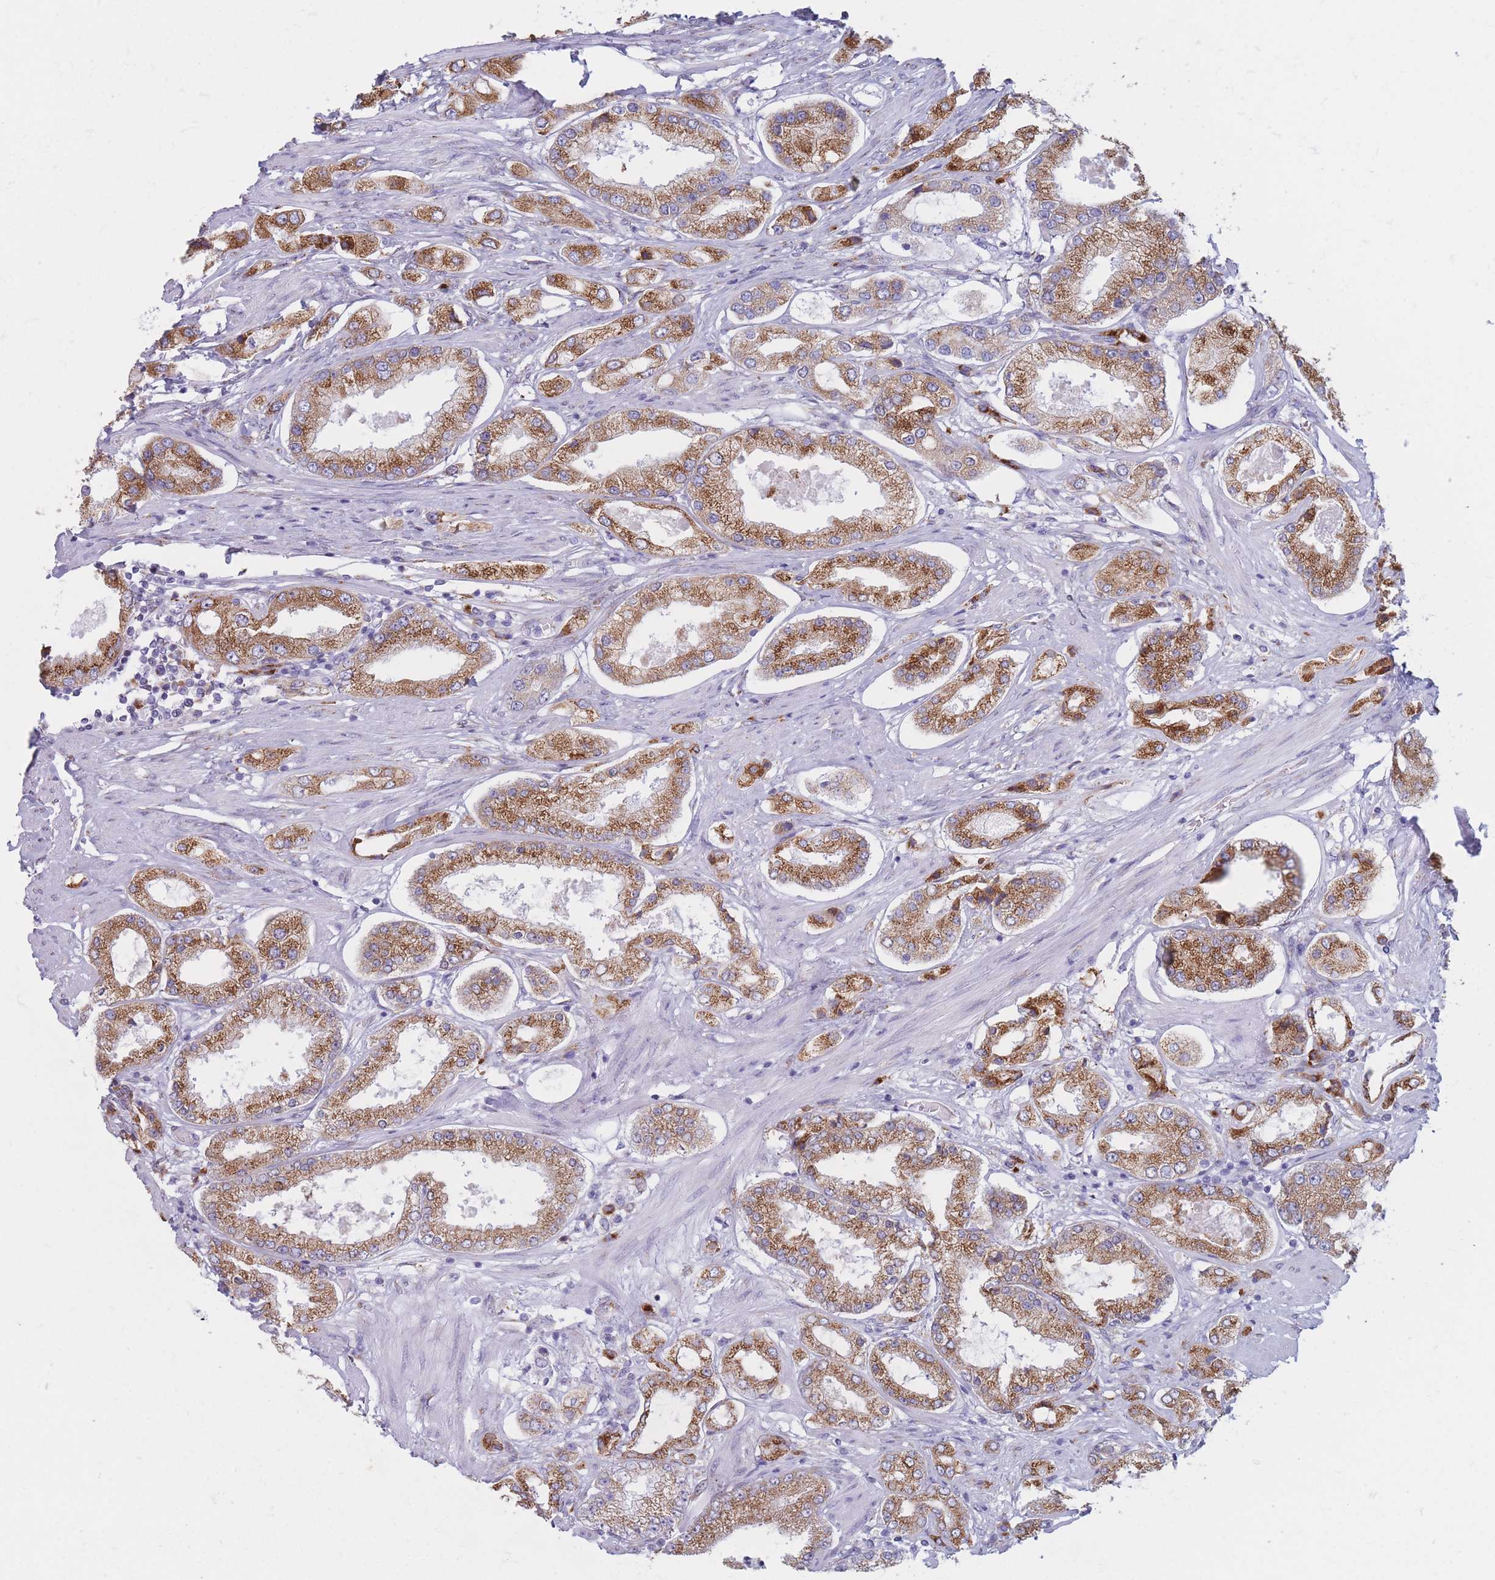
{"staining": {"intensity": "moderate", "quantity": ">75%", "location": "cytoplasmic/membranous"}, "tissue": "prostate cancer", "cell_type": "Tumor cells", "image_type": "cancer", "snomed": [{"axis": "morphology", "description": "Adenocarcinoma, High grade"}, {"axis": "topography", "description": "Prostate"}], "caption": "Prostate cancer (high-grade adenocarcinoma) stained for a protein (brown) exhibits moderate cytoplasmic/membranous positive staining in about >75% of tumor cells.", "gene": "MRPL30", "patient": {"sex": "male", "age": 69}}